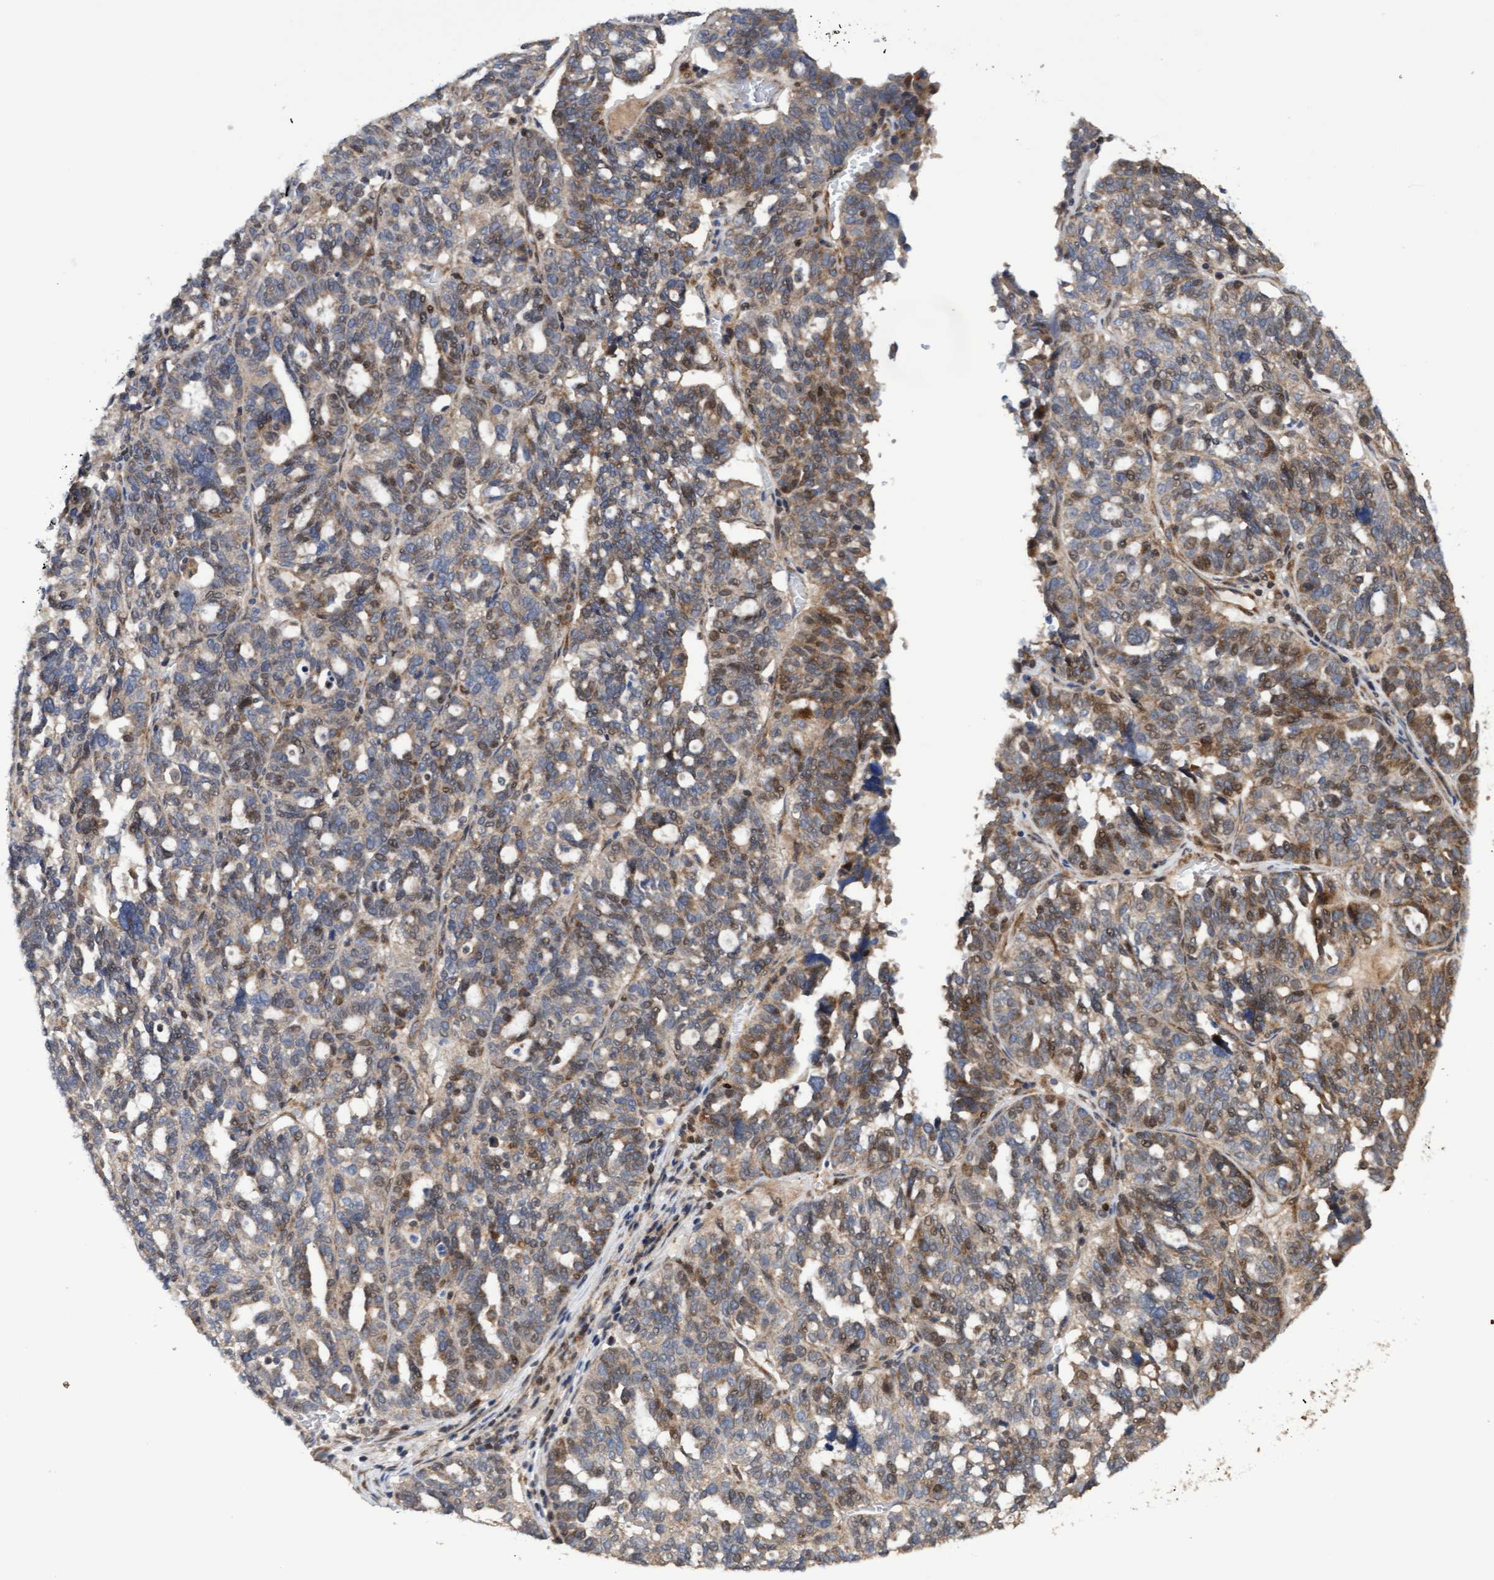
{"staining": {"intensity": "moderate", "quantity": "25%-75%", "location": "cytoplasmic/membranous,nuclear"}, "tissue": "ovarian cancer", "cell_type": "Tumor cells", "image_type": "cancer", "snomed": [{"axis": "morphology", "description": "Cystadenocarcinoma, serous, NOS"}, {"axis": "topography", "description": "Ovary"}], "caption": "Protein expression analysis of human ovarian serous cystadenocarcinoma reveals moderate cytoplasmic/membranous and nuclear positivity in approximately 25%-75% of tumor cells.", "gene": "ELP5", "patient": {"sex": "female", "age": 59}}